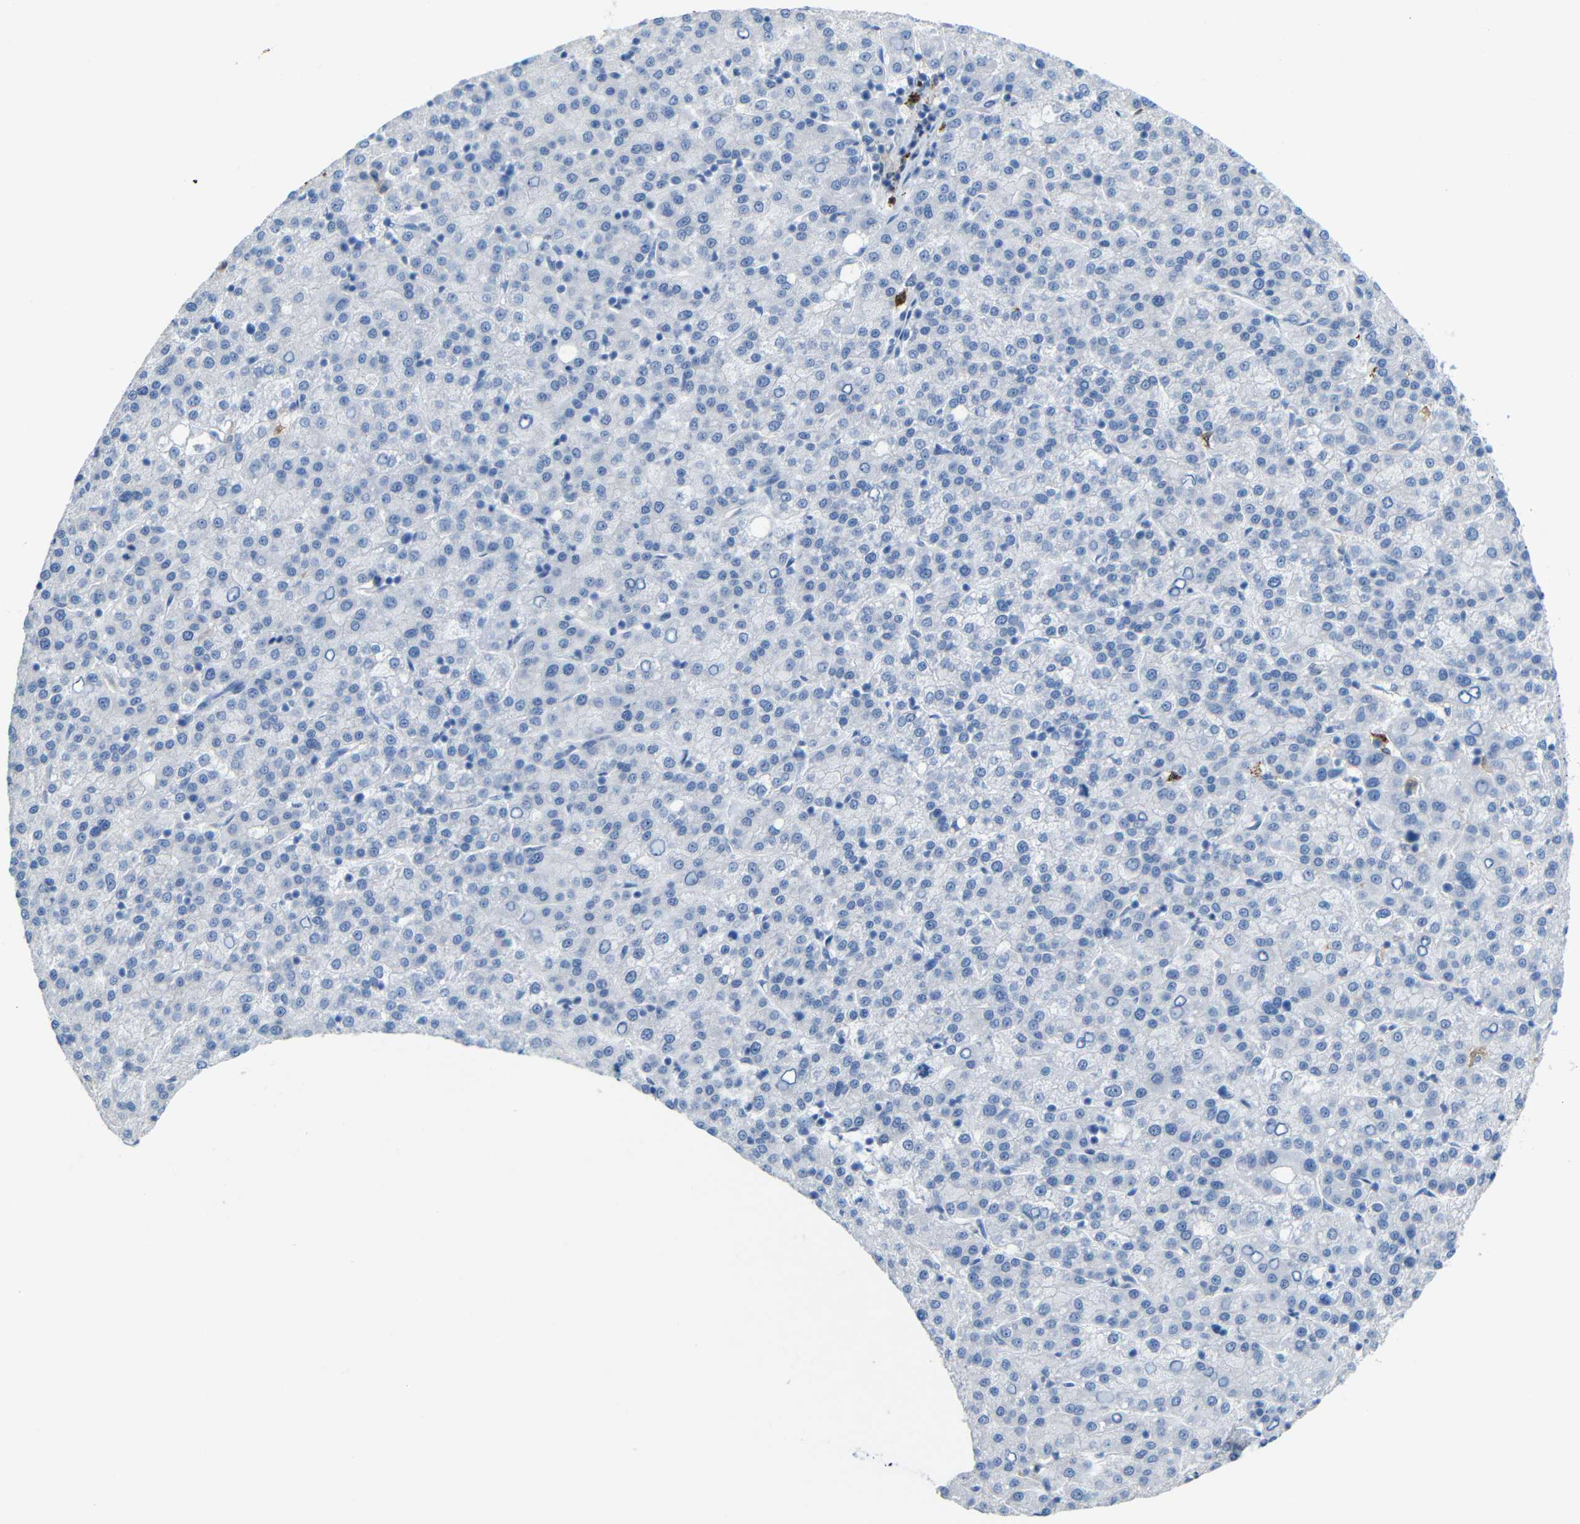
{"staining": {"intensity": "negative", "quantity": "none", "location": "none"}, "tissue": "liver cancer", "cell_type": "Tumor cells", "image_type": "cancer", "snomed": [{"axis": "morphology", "description": "Carcinoma, Hepatocellular, NOS"}, {"axis": "topography", "description": "Liver"}], "caption": "Immunohistochemical staining of liver cancer demonstrates no significant staining in tumor cells.", "gene": "C1orf210", "patient": {"sex": "female", "age": 58}}